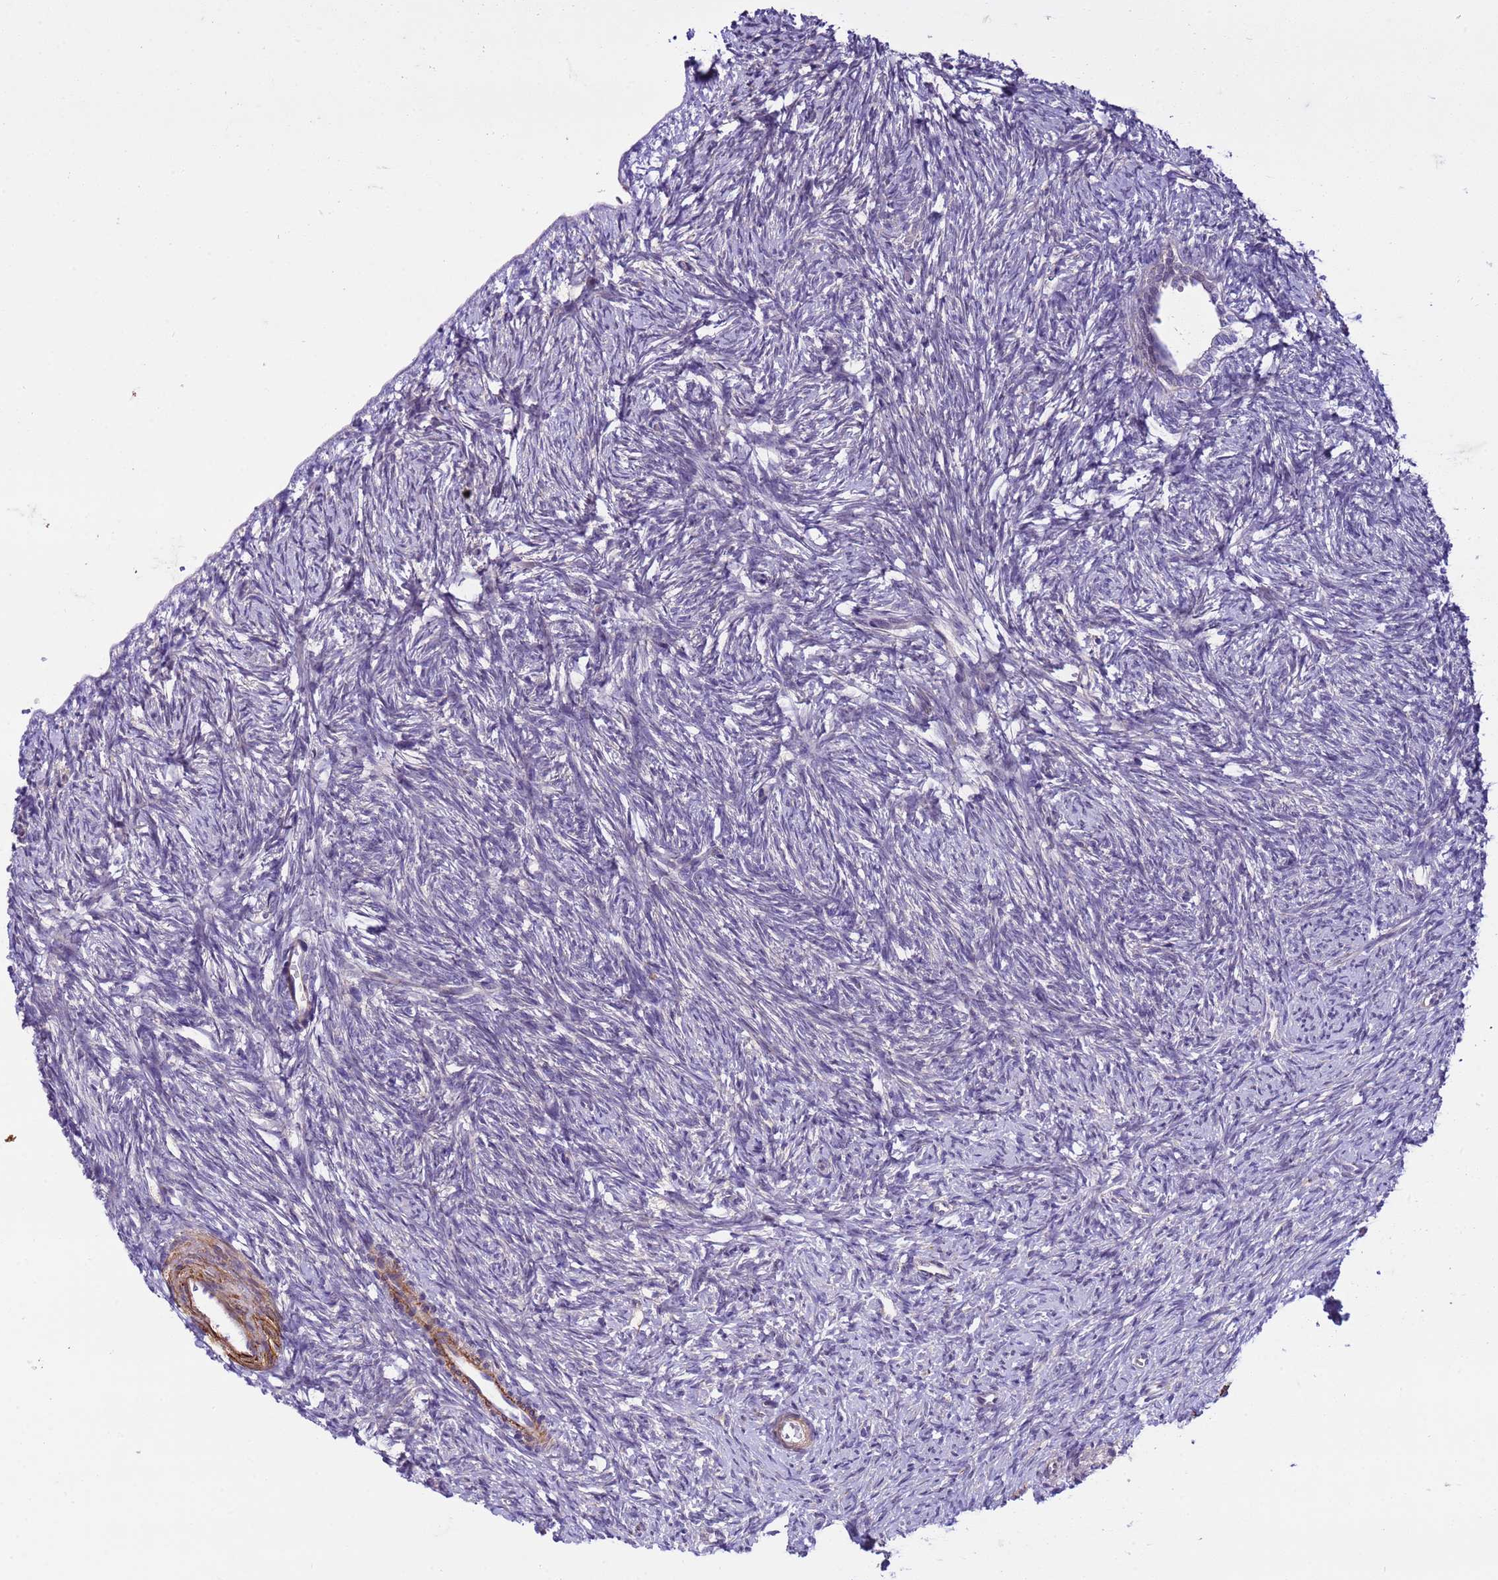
{"staining": {"intensity": "negative", "quantity": "none", "location": "none"}, "tissue": "ovary", "cell_type": "Ovarian stroma cells", "image_type": "normal", "snomed": [{"axis": "morphology", "description": "Normal tissue, NOS"}, {"axis": "topography", "description": "Ovary"}], "caption": "IHC photomicrograph of benign ovary stained for a protein (brown), which exhibits no staining in ovarian stroma cells. (Brightfield microscopy of DAB (3,3'-diaminobenzidine) immunohistochemistry at high magnification).", "gene": "GEN1", "patient": {"sex": "female", "age": 51}}